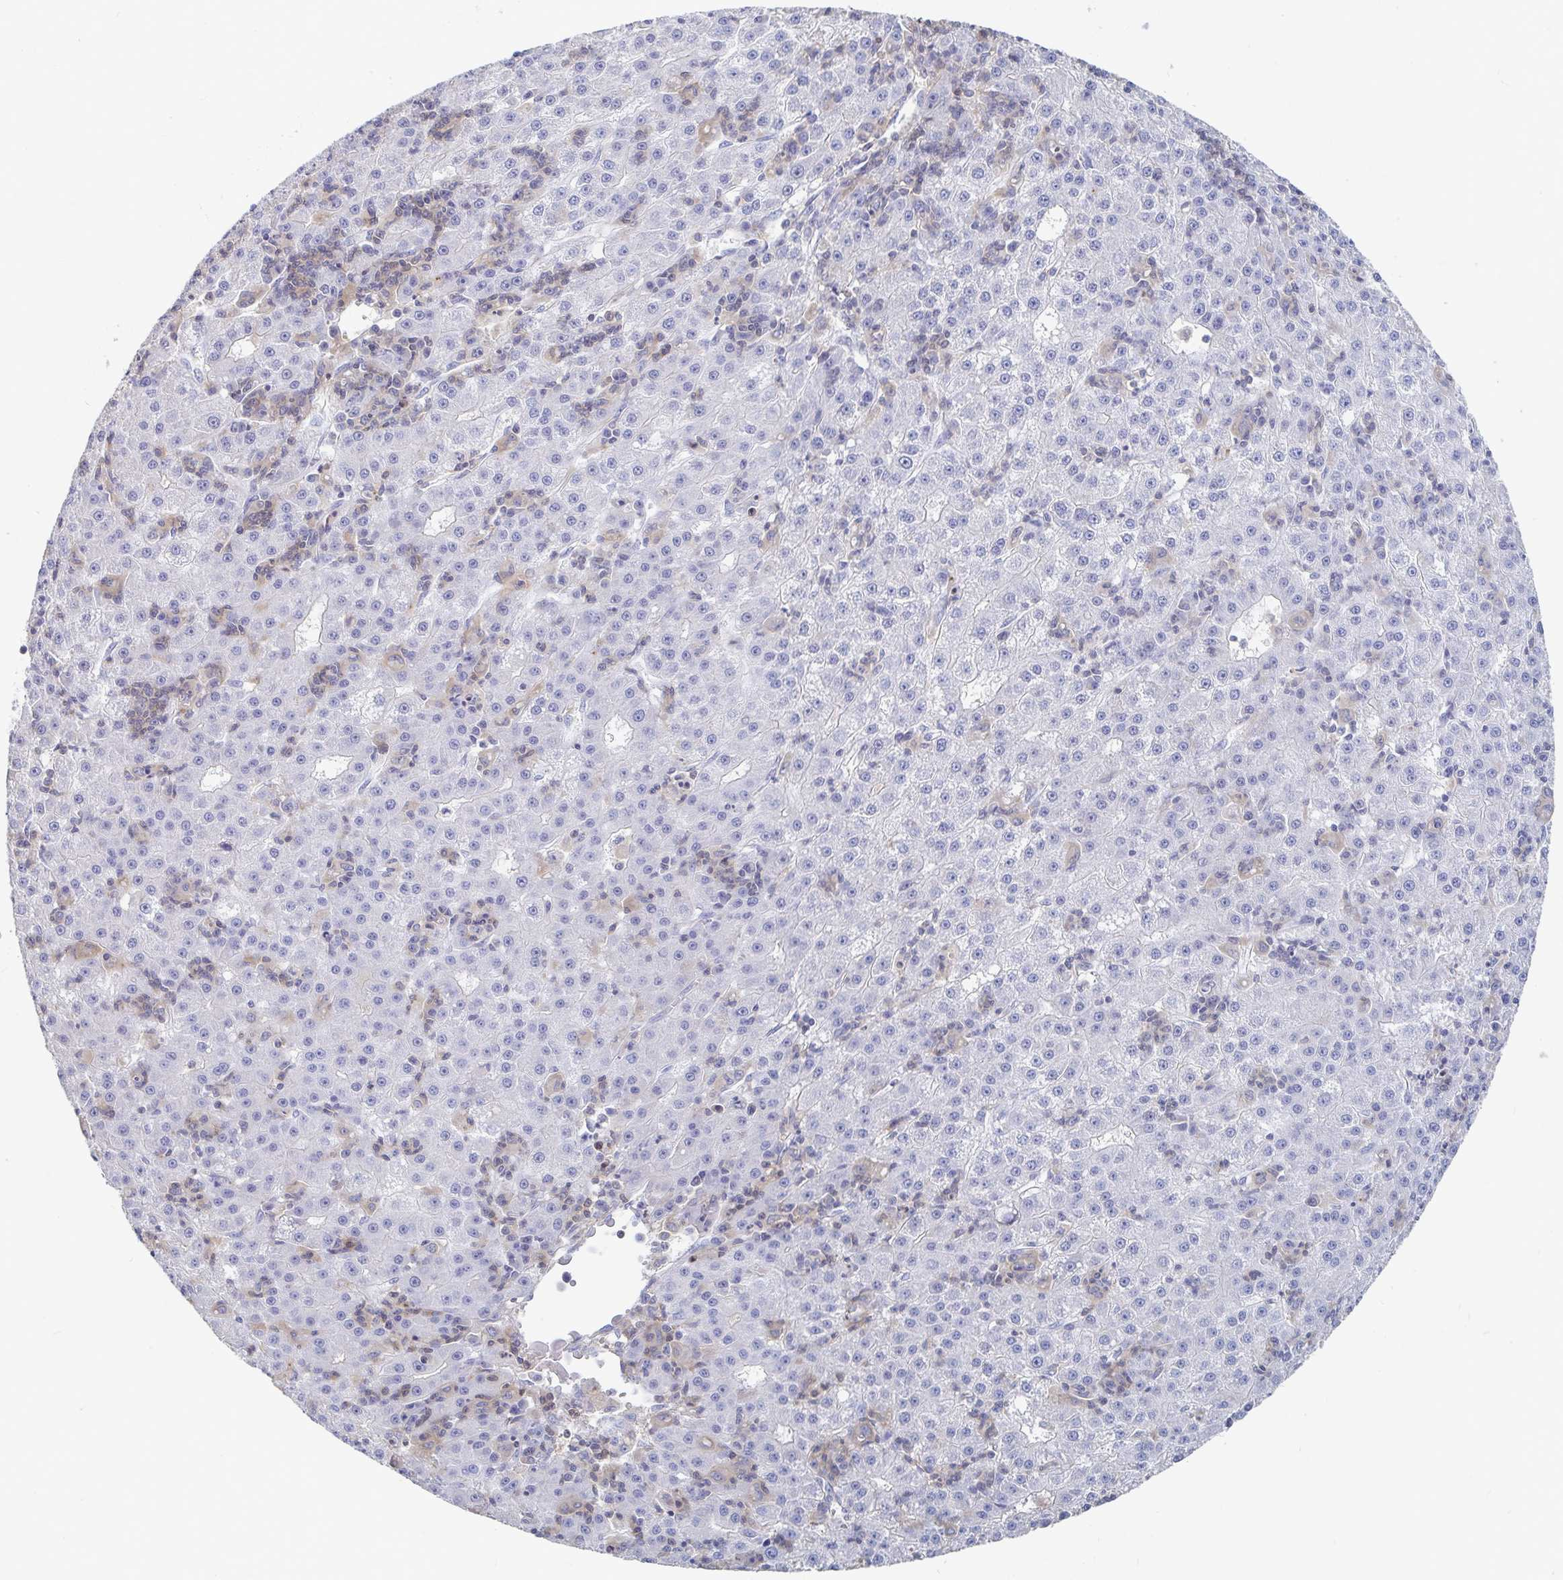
{"staining": {"intensity": "negative", "quantity": "none", "location": "none"}, "tissue": "liver cancer", "cell_type": "Tumor cells", "image_type": "cancer", "snomed": [{"axis": "morphology", "description": "Carcinoma, Hepatocellular, NOS"}, {"axis": "topography", "description": "Liver"}], "caption": "IHC of human liver cancer exhibits no staining in tumor cells.", "gene": "PIK3CD", "patient": {"sex": "male", "age": 76}}